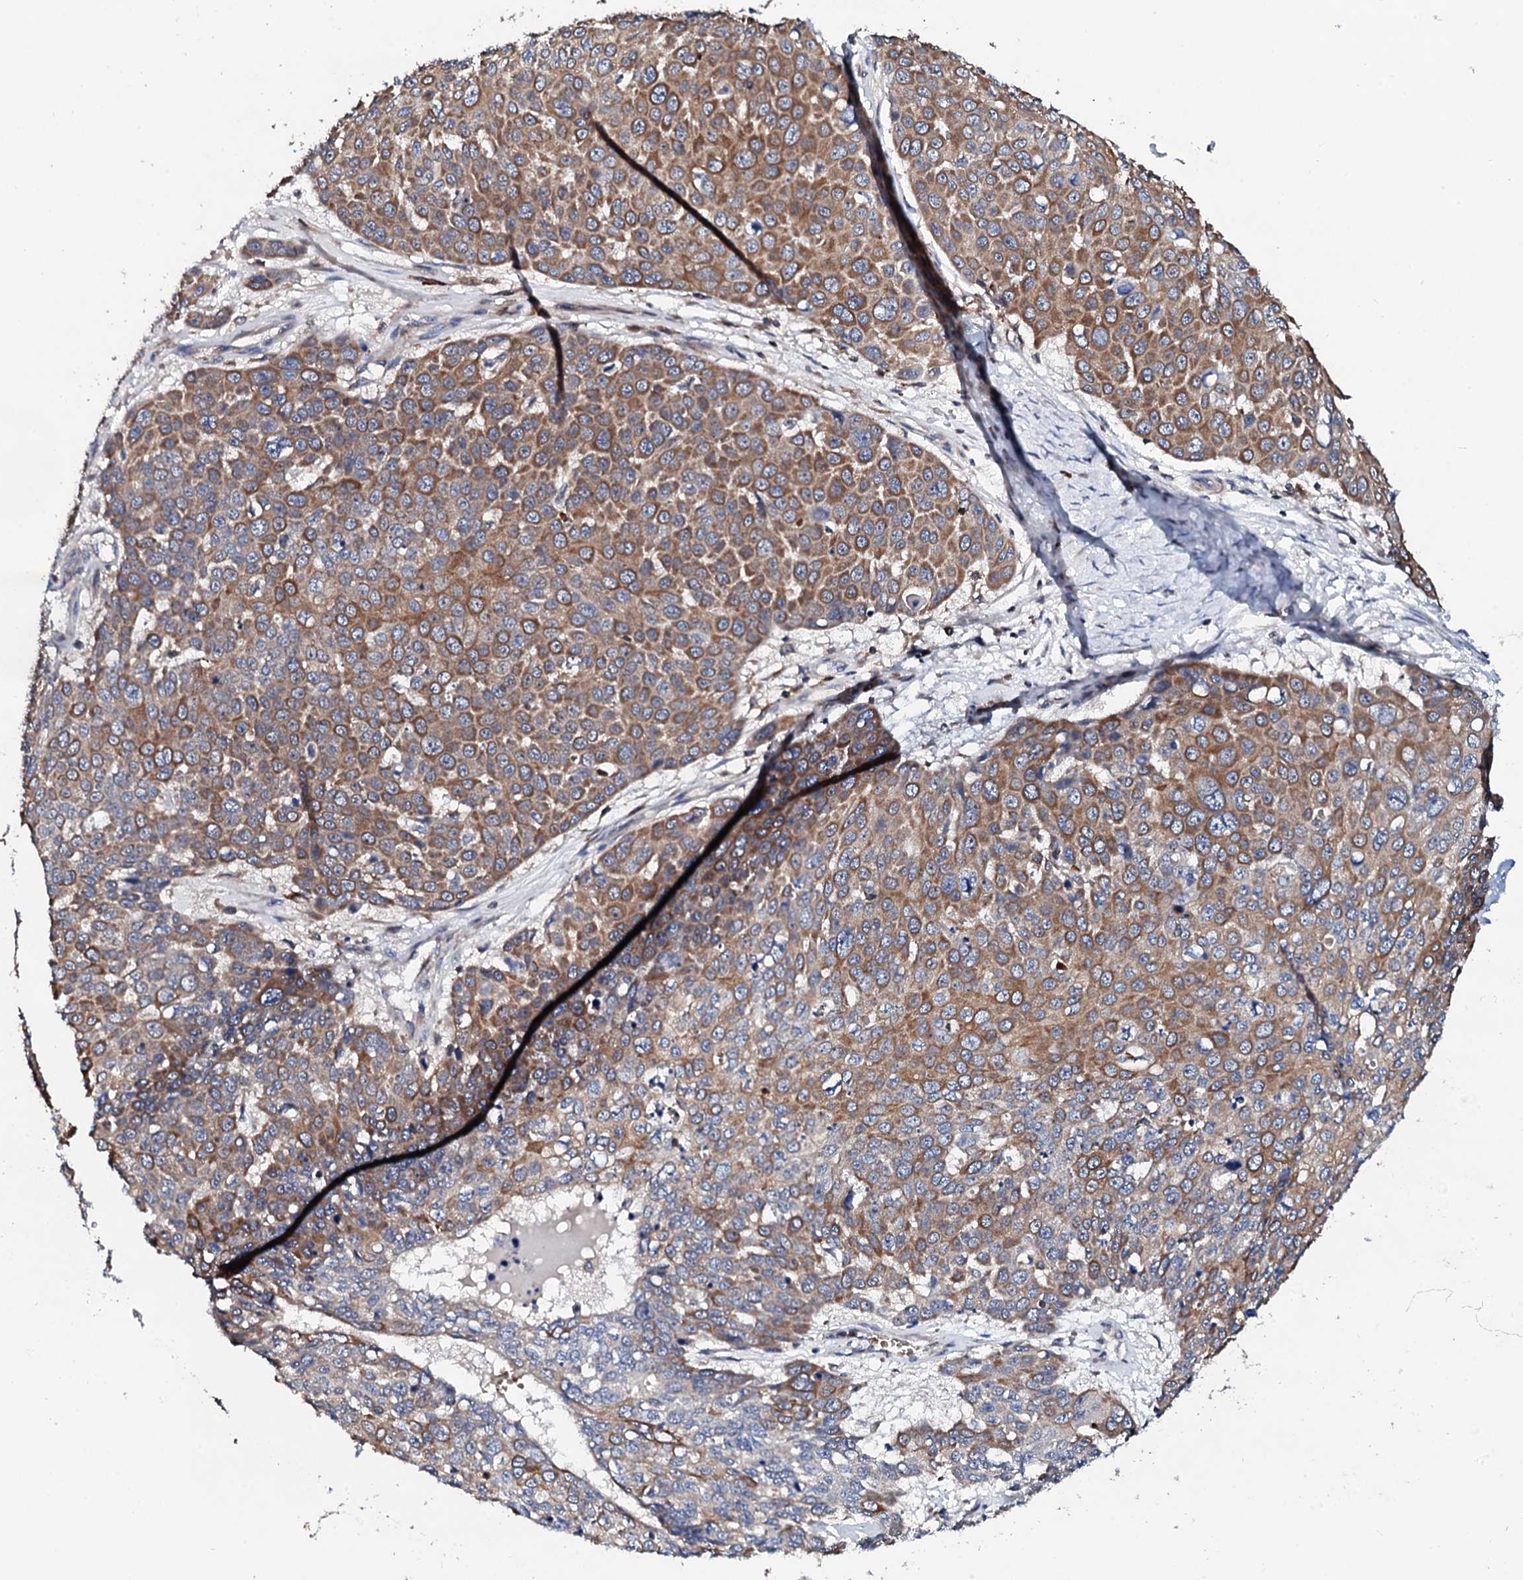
{"staining": {"intensity": "moderate", "quantity": "25%-75%", "location": "cytoplasmic/membranous"}, "tissue": "skin cancer", "cell_type": "Tumor cells", "image_type": "cancer", "snomed": [{"axis": "morphology", "description": "Squamous cell carcinoma, NOS"}, {"axis": "topography", "description": "Skin"}], "caption": "Immunohistochemical staining of skin cancer exhibits medium levels of moderate cytoplasmic/membranous expression in approximately 25%-75% of tumor cells.", "gene": "COG4", "patient": {"sex": "male", "age": 71}}